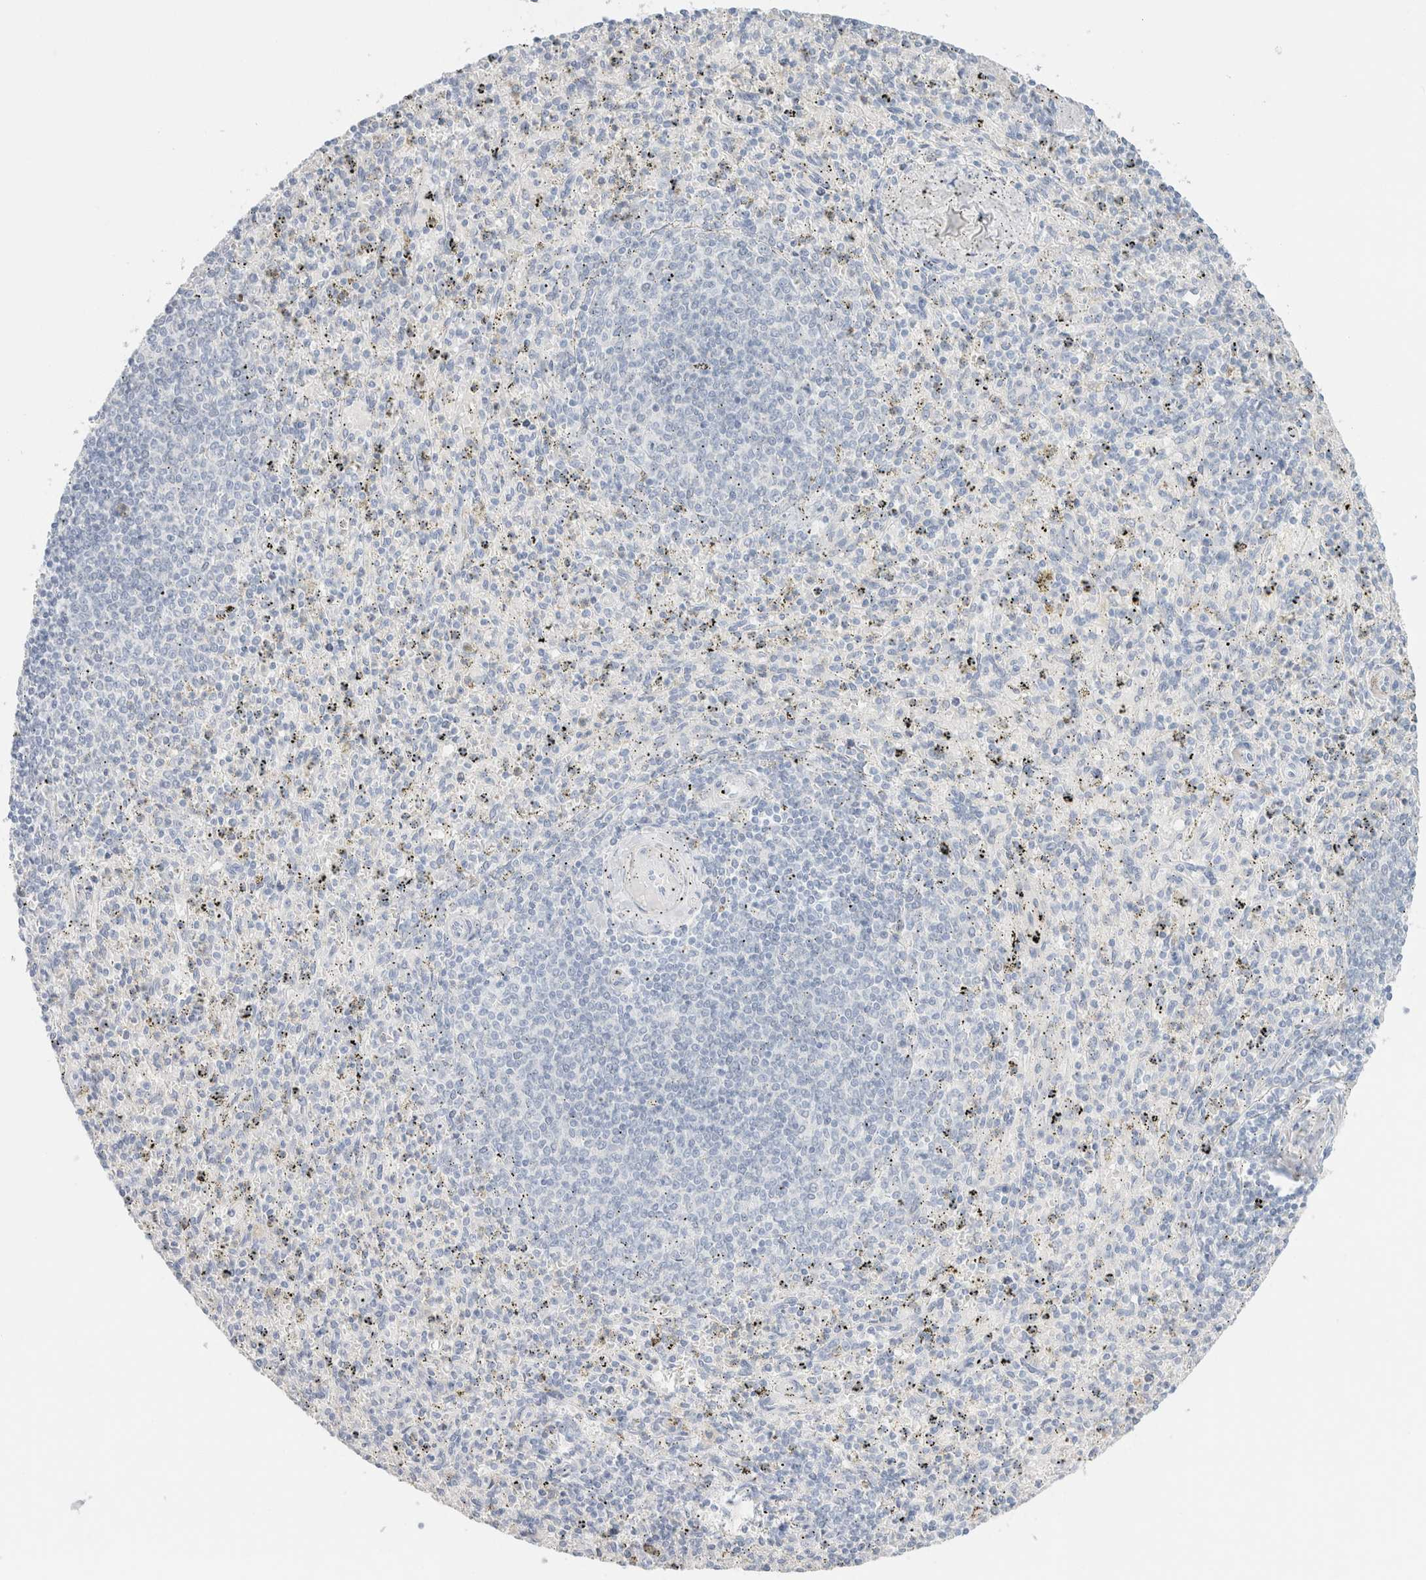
{"staining": {"intensity": "negative", "quantity": "none", "location": "none"}, "tissue": "spleen", "cell_type": "Cells in red pulp", "image_type": "normal", "snomed": [{"axis": "morphology", "description": "Normal tissue, NOS"}, {"axis": "topography", "description": "Spleen"}], "caption": "High power microscopy histopathology image of an IHC image of normal spleen, revealing no significant staining in cells in red pulp.", "gene": "CPQ", "patient": {"sex": "male", "age": 72}}